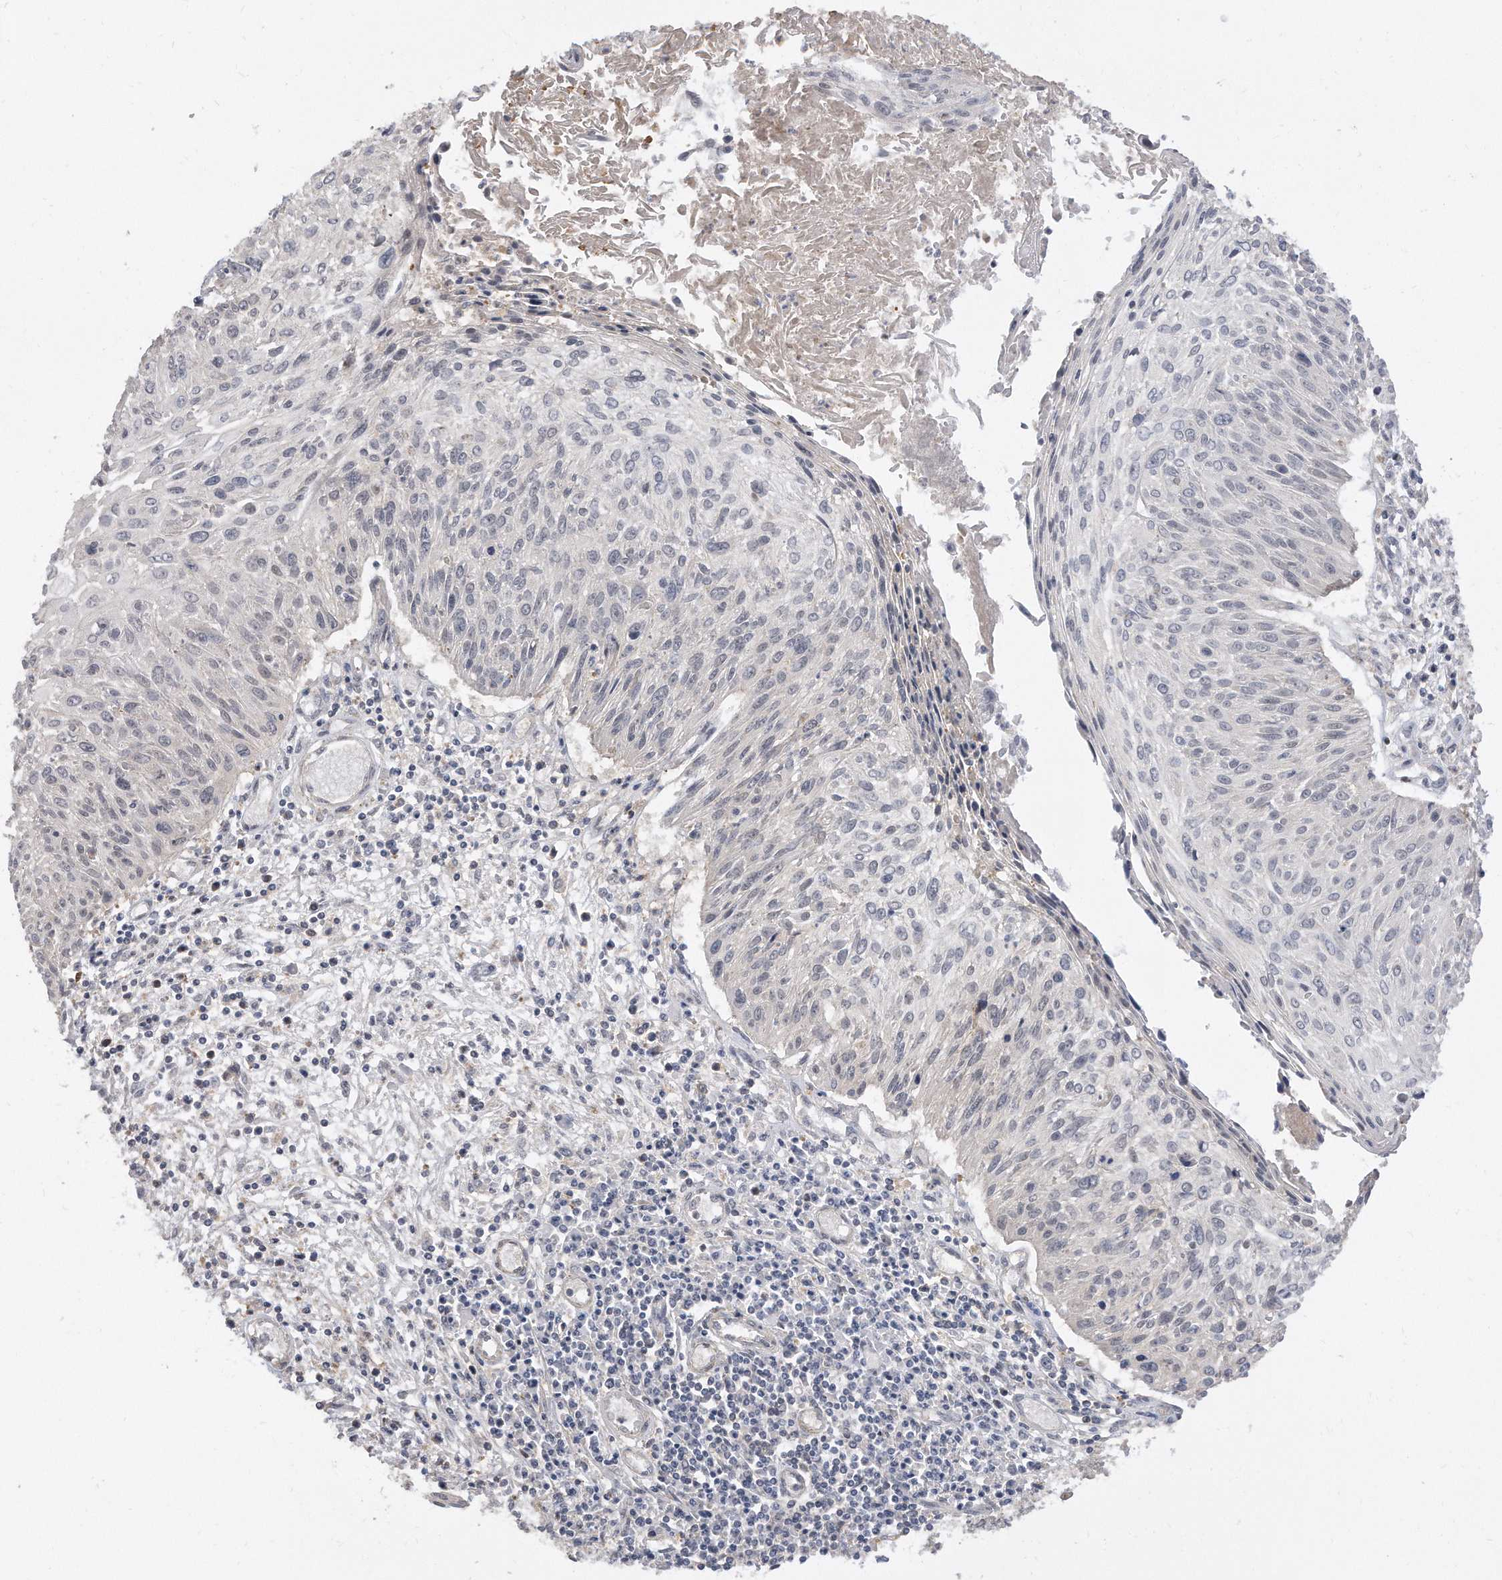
{"staining": {"intensity": "negative", "quantity": "none", "location": "none"}, "tissue": "cervical cancer", "cell_type": "Tumor cells", "image_type": "cancer", "snomed": [{"axis": "morphology", "description": "Squamous cell carcinoma, NOS"}, {"axis": "topography", "description": "Cervix"}], "caption": "Protein analysis of cervical squamous cell carcinoma reveals no significant positivity in tumor cells.", "gene": "TCP1", "patient": {"sex": "female", "age": 51}}